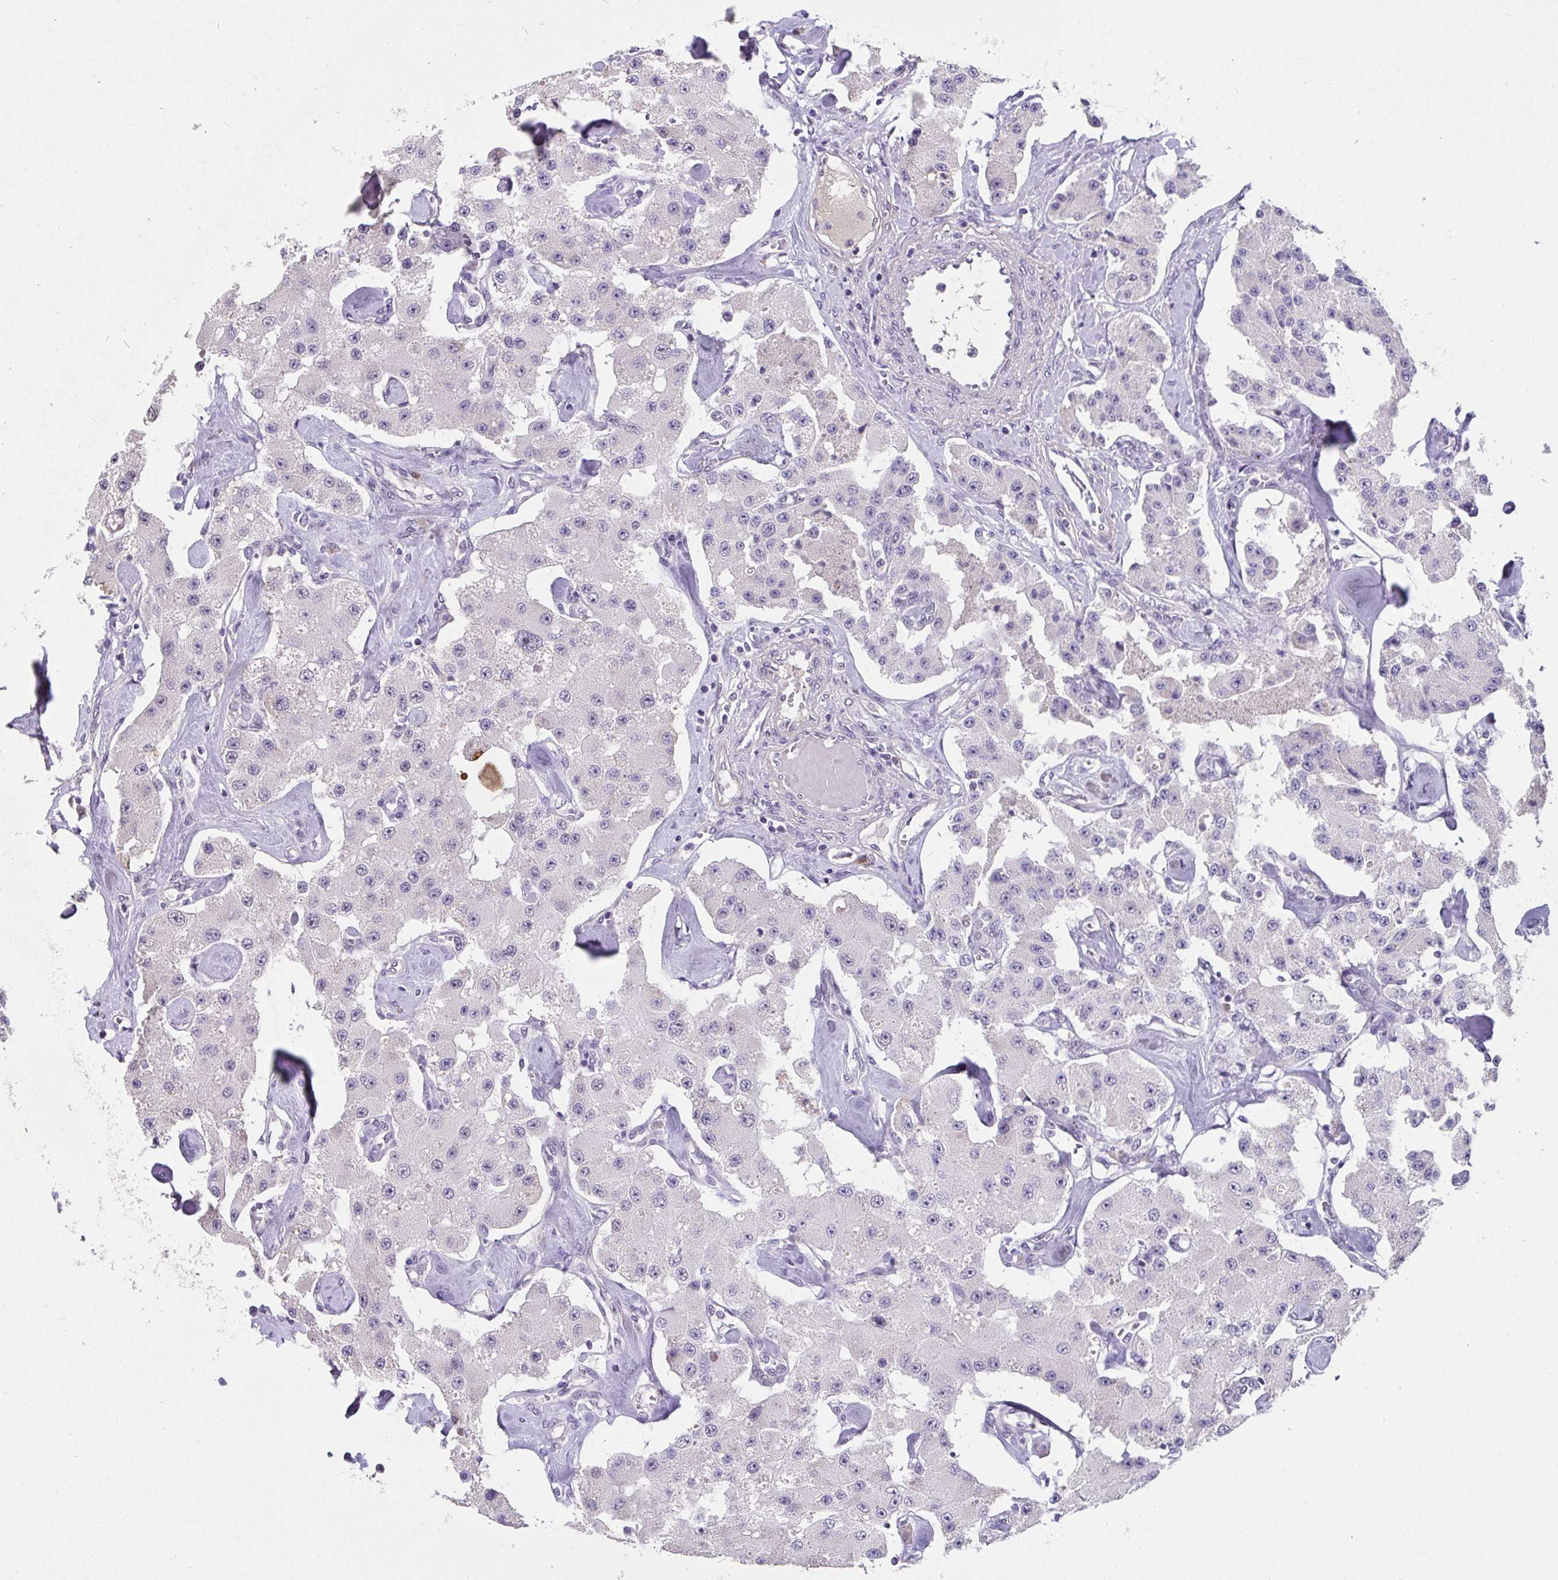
{"staining": {"intensity": "negative", "quantity": "none", "location": "none"}, "tissue": "carcinoid", "cell_type": "Tumor cells", "image_type": "cancer", "snomed": [{"axis": "morphology", "description": "Carcinoid, malignant, NOS"}, {"axis": "topography", "description": "Pancreas"}], "caption": "IHC image of malignant carcinoid stained for a protein (brown), which reveals no staining in tumor cells.", "gene": "RBBP6", "patient": {"sex": "male", "age": 41}}